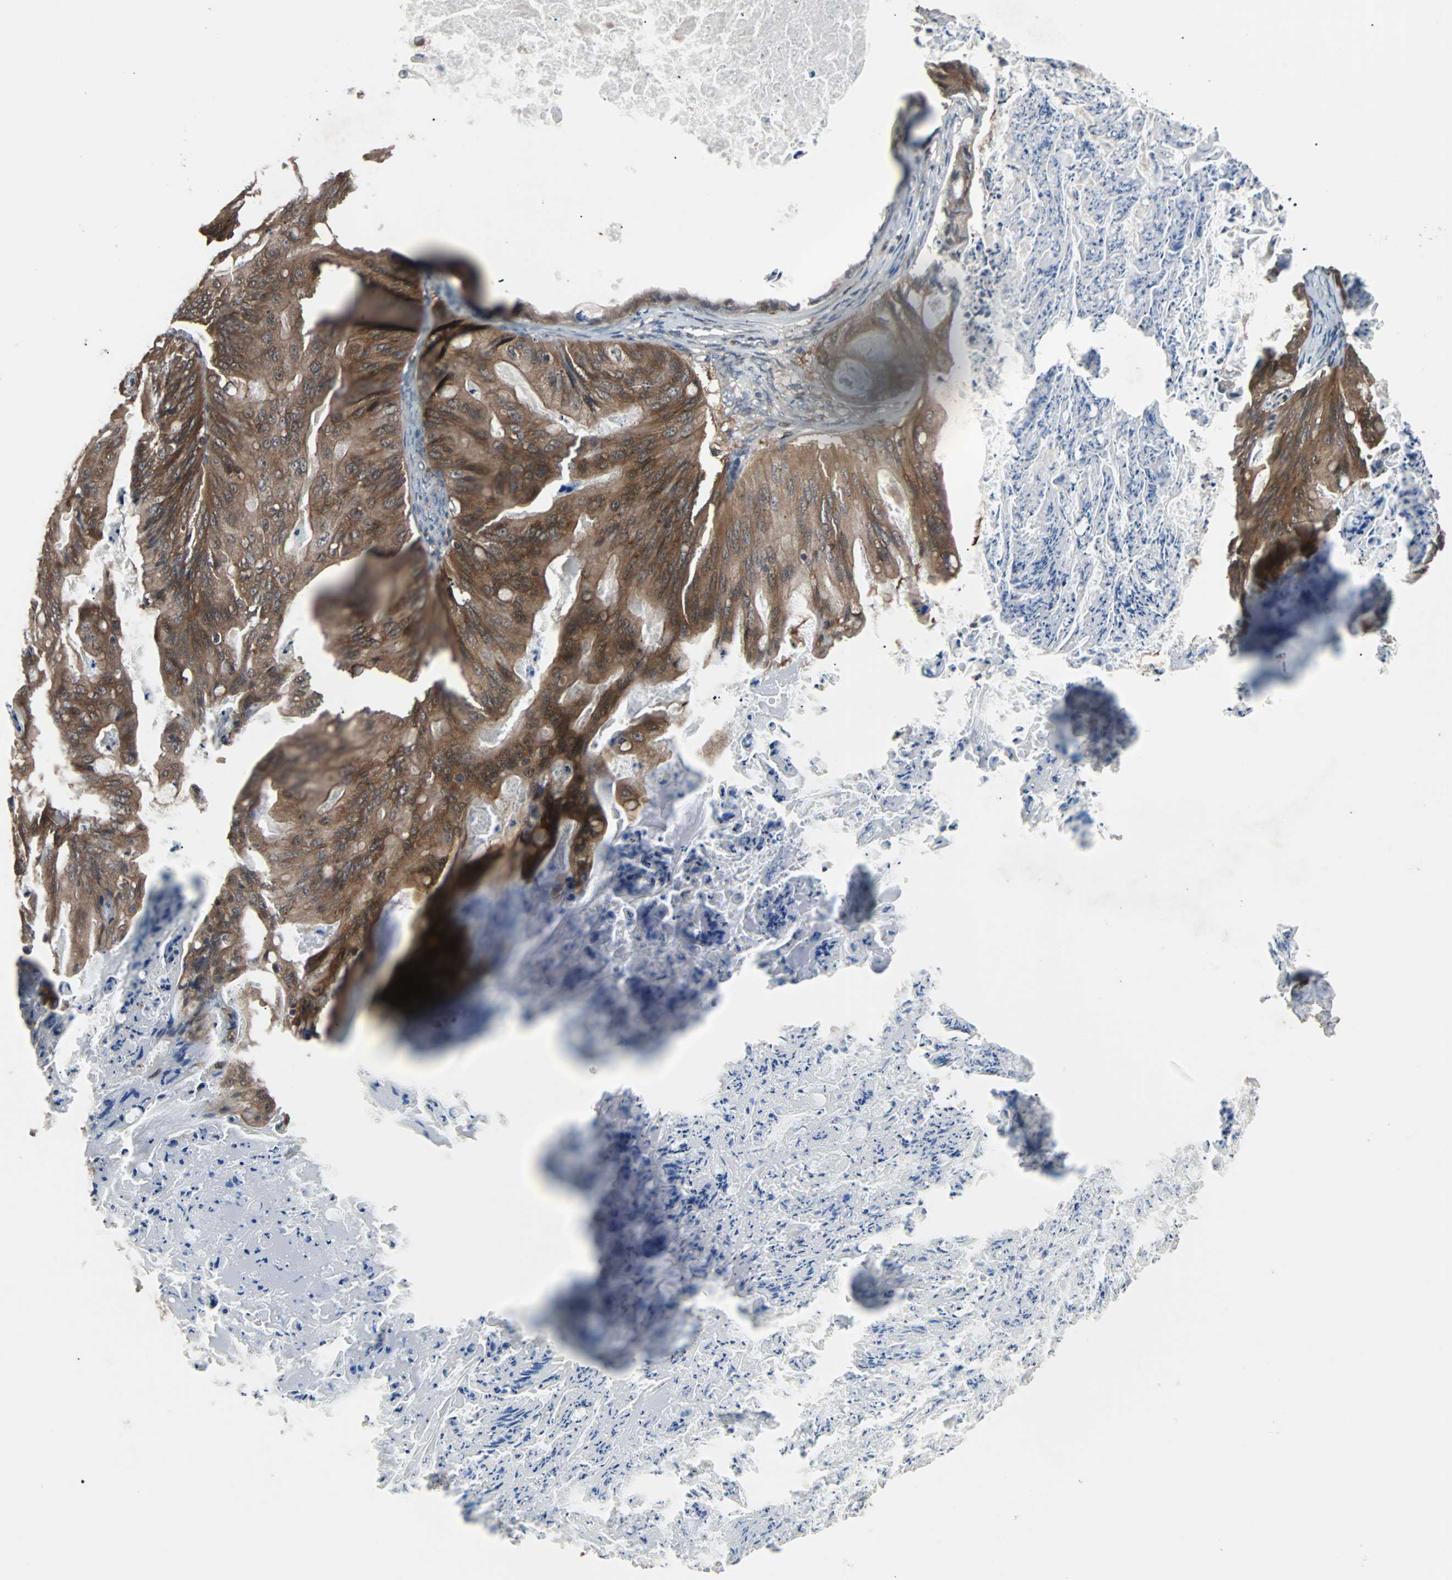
{"staining": {"intensity": "moderate", "quantity": ">75%", "location": "cytoplasmic/membranous"}, "tissue": "ovarian cancer", "cell_type": "Tumor cells", "image_type": "cancer", "snomed": [{"axis": "morphology", "description": "Cystadenocarcinoma, mucinous, NOS"}, {"axis": "topography", "description": "Ovary"}], "caption": "Moderate cytoplasmic/membranous protein expression is seen in about >75% of tumor cells in ovarian cancer (mucinous cystadenocarcinoma).", "gene": "PAK1", "patient": {"sex": "female", "age": 36}}